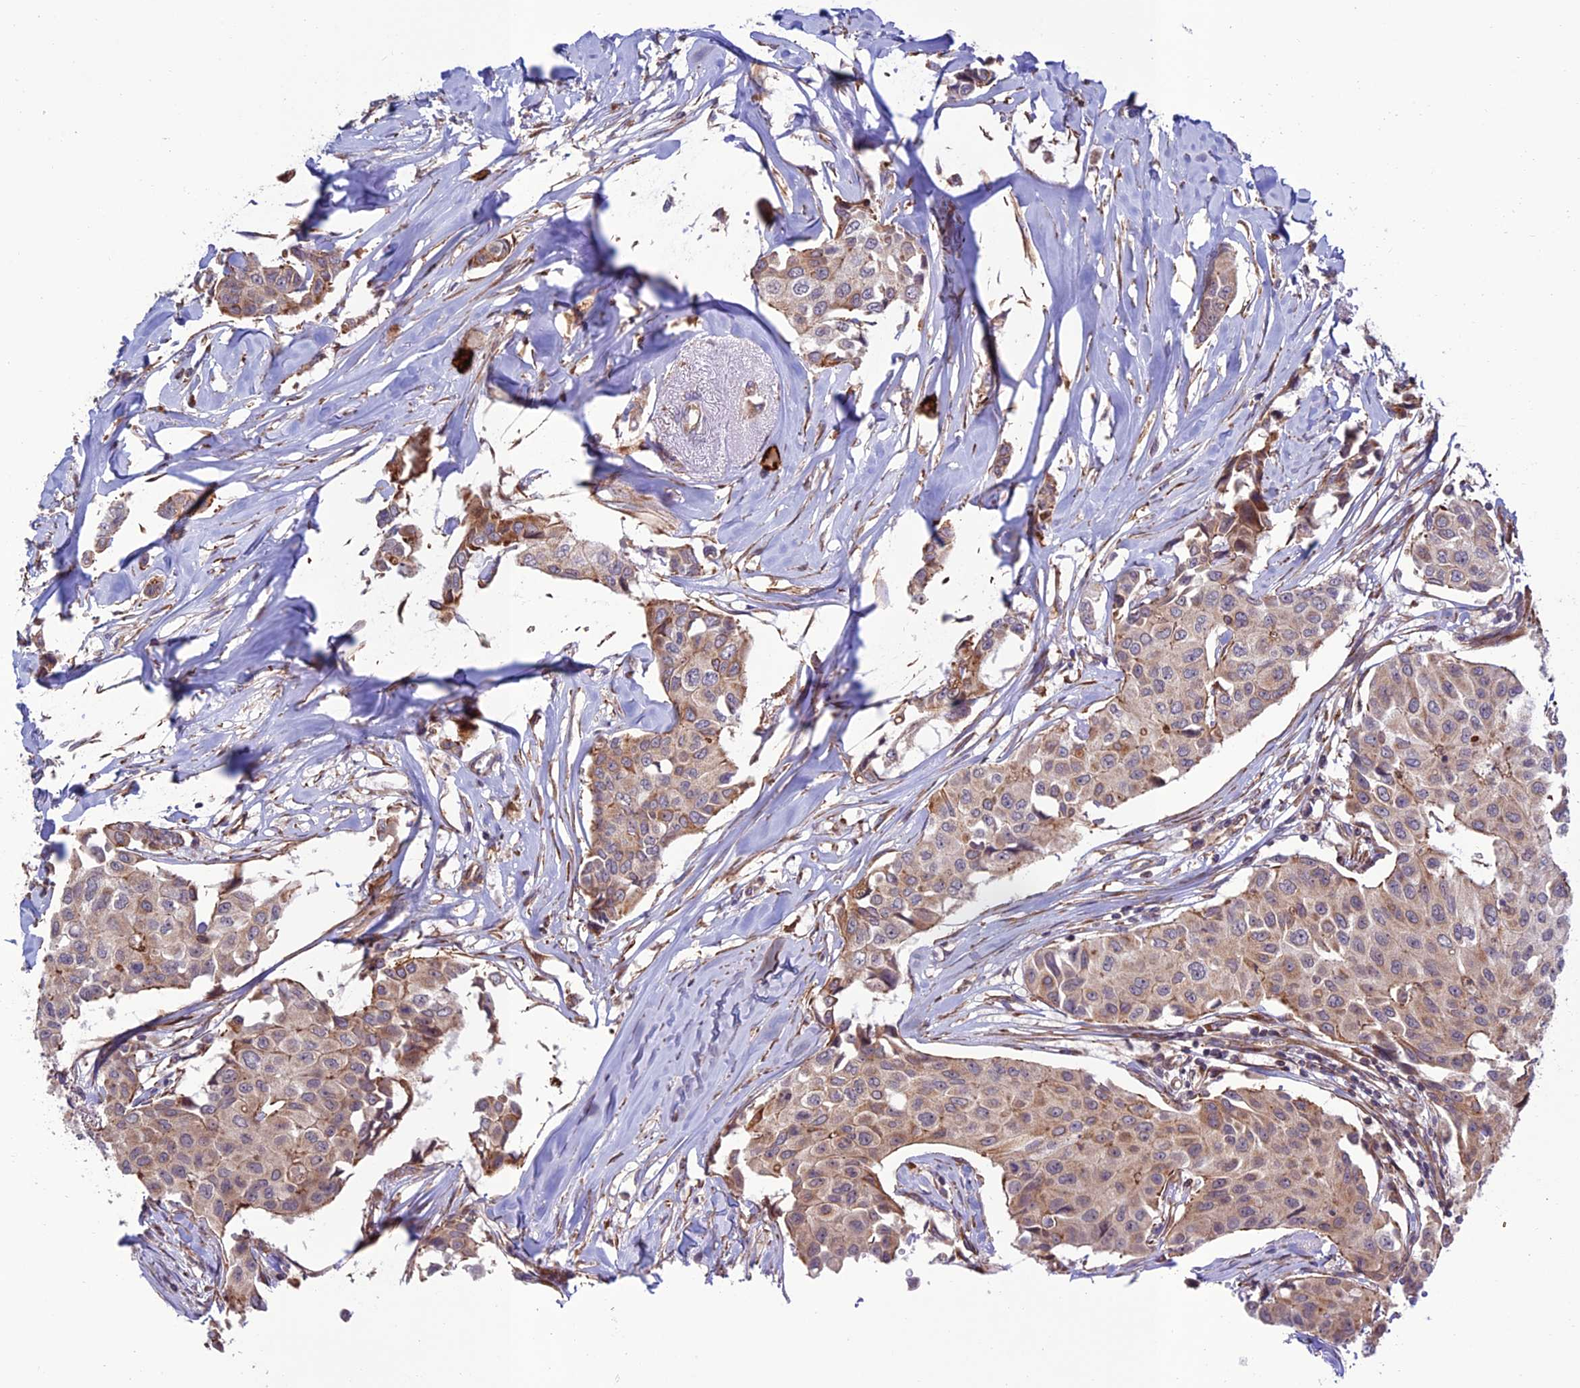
{"staining": {"intensity": "moderate", "quantity": "<25%", "location": "cytoplasmic/membranous"}, "tissue": "breast cancer", "cell_type": "Tumor cells", "image_type": "cancer", "snomed": [{"axis": "morphology", "description": "Duct carcinoma"}, {"axis": "topography", "description": "Breast"}], "caption": "Immunohistochemistry of breast cancer (invasive ductal carcinoma) exhibits low levels of moderate cytoplasmic/membranous staining in approximately <25% of tumor cells.", "gene": "TNIP3", "patient": {"sex": "female", "age": 80}}